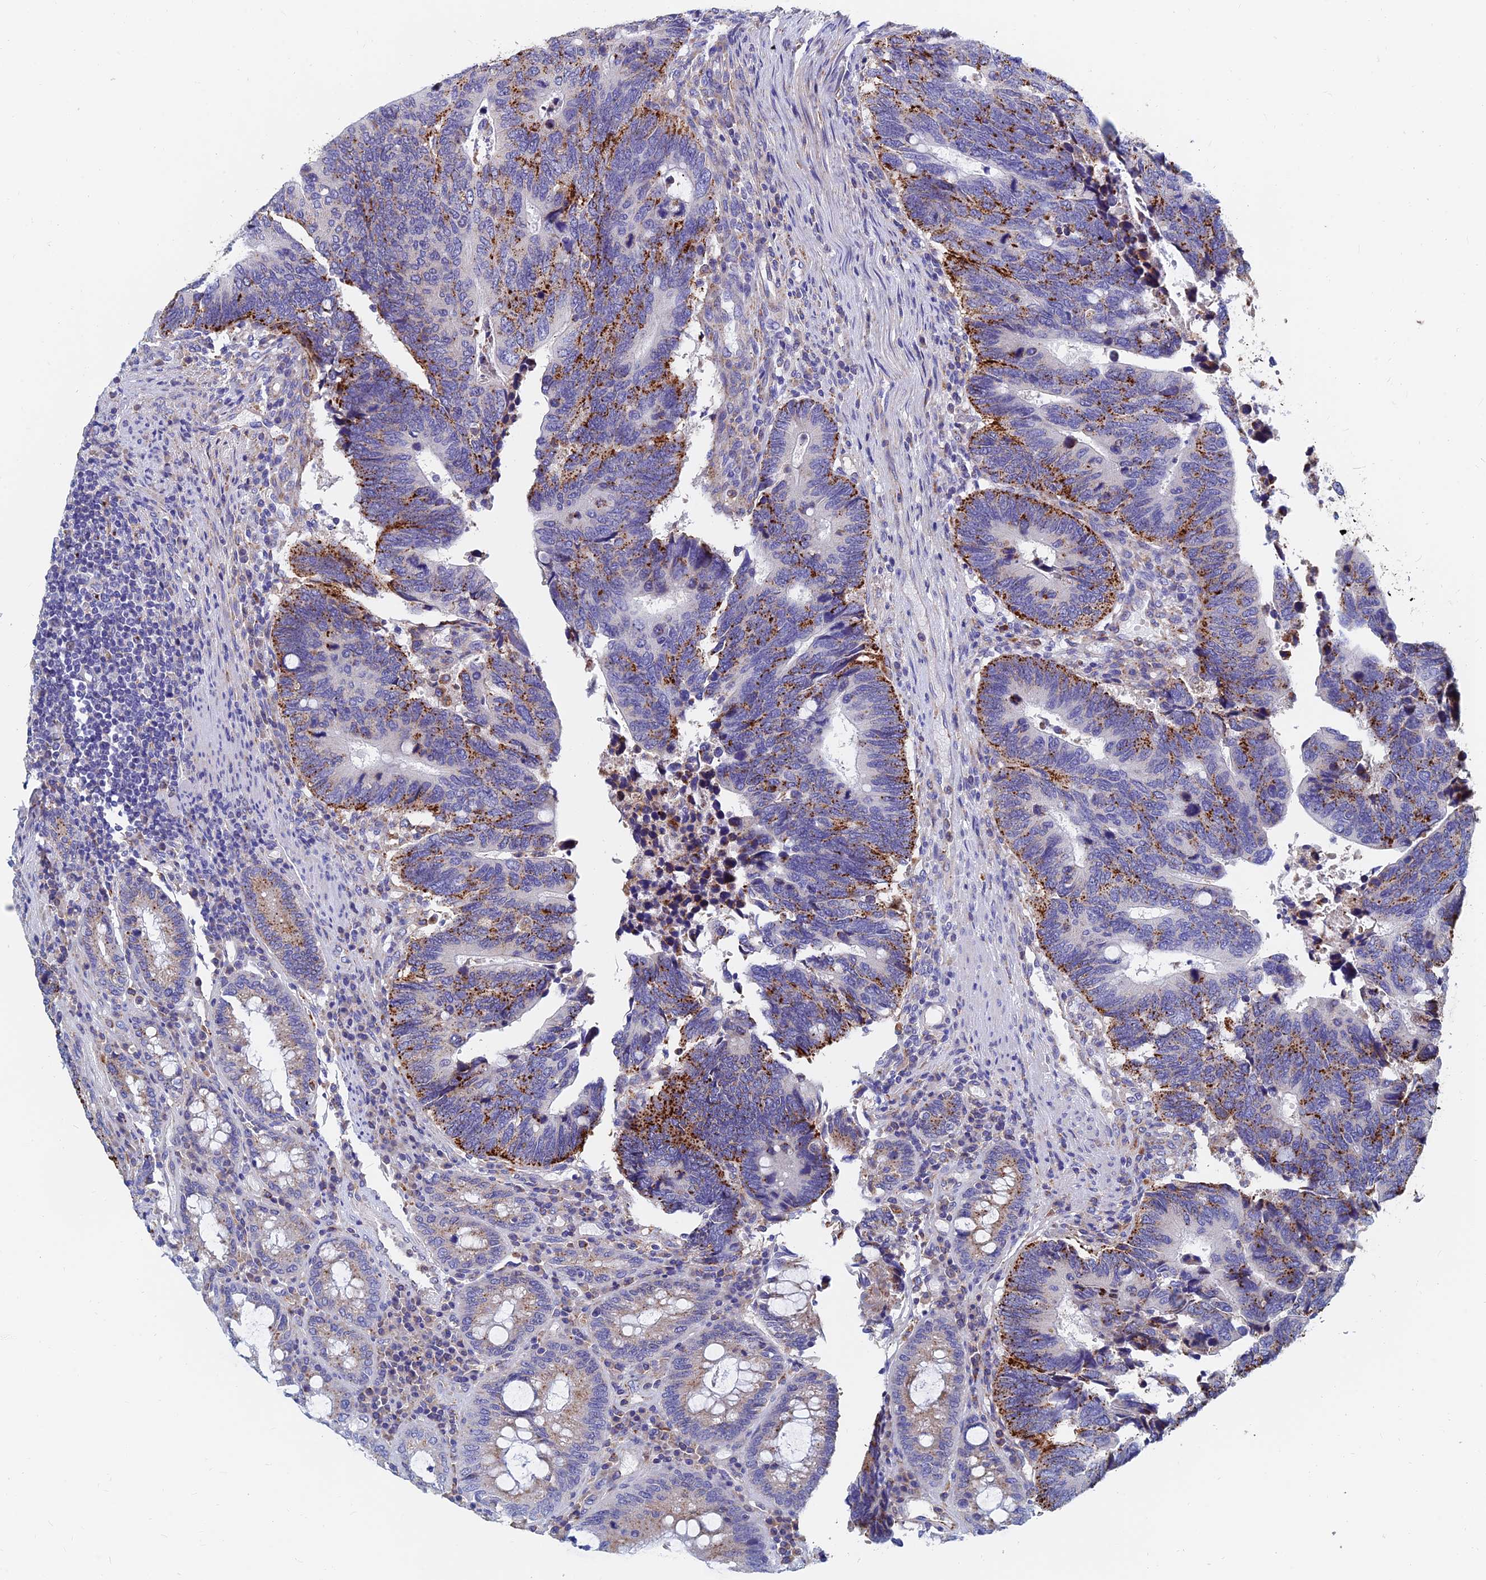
{"staining": {"intensity": "strong", "quantity": "25%-75%", "location": "cytoplasmic/membranous"}, "tissue": "colorectal cancer", "cell_type": "Tumor cells", "image_type": "cancer", "snomed": [{"axis": "morphology", "description": "Adenocarcinoma, NOS"}, {"axis": "topography", "description": "Colon"}], "caption": "A brown stain highlights strong cytoplasmic/membranous positivity of a protein in human colorectal cancer tumor cells. Immunohistochemistry (ihc) stains the protein of interest in brown and the nuclei are stained blue.", "gene": "SPNS1", "patient": {"sex": "male", "age": 87}}